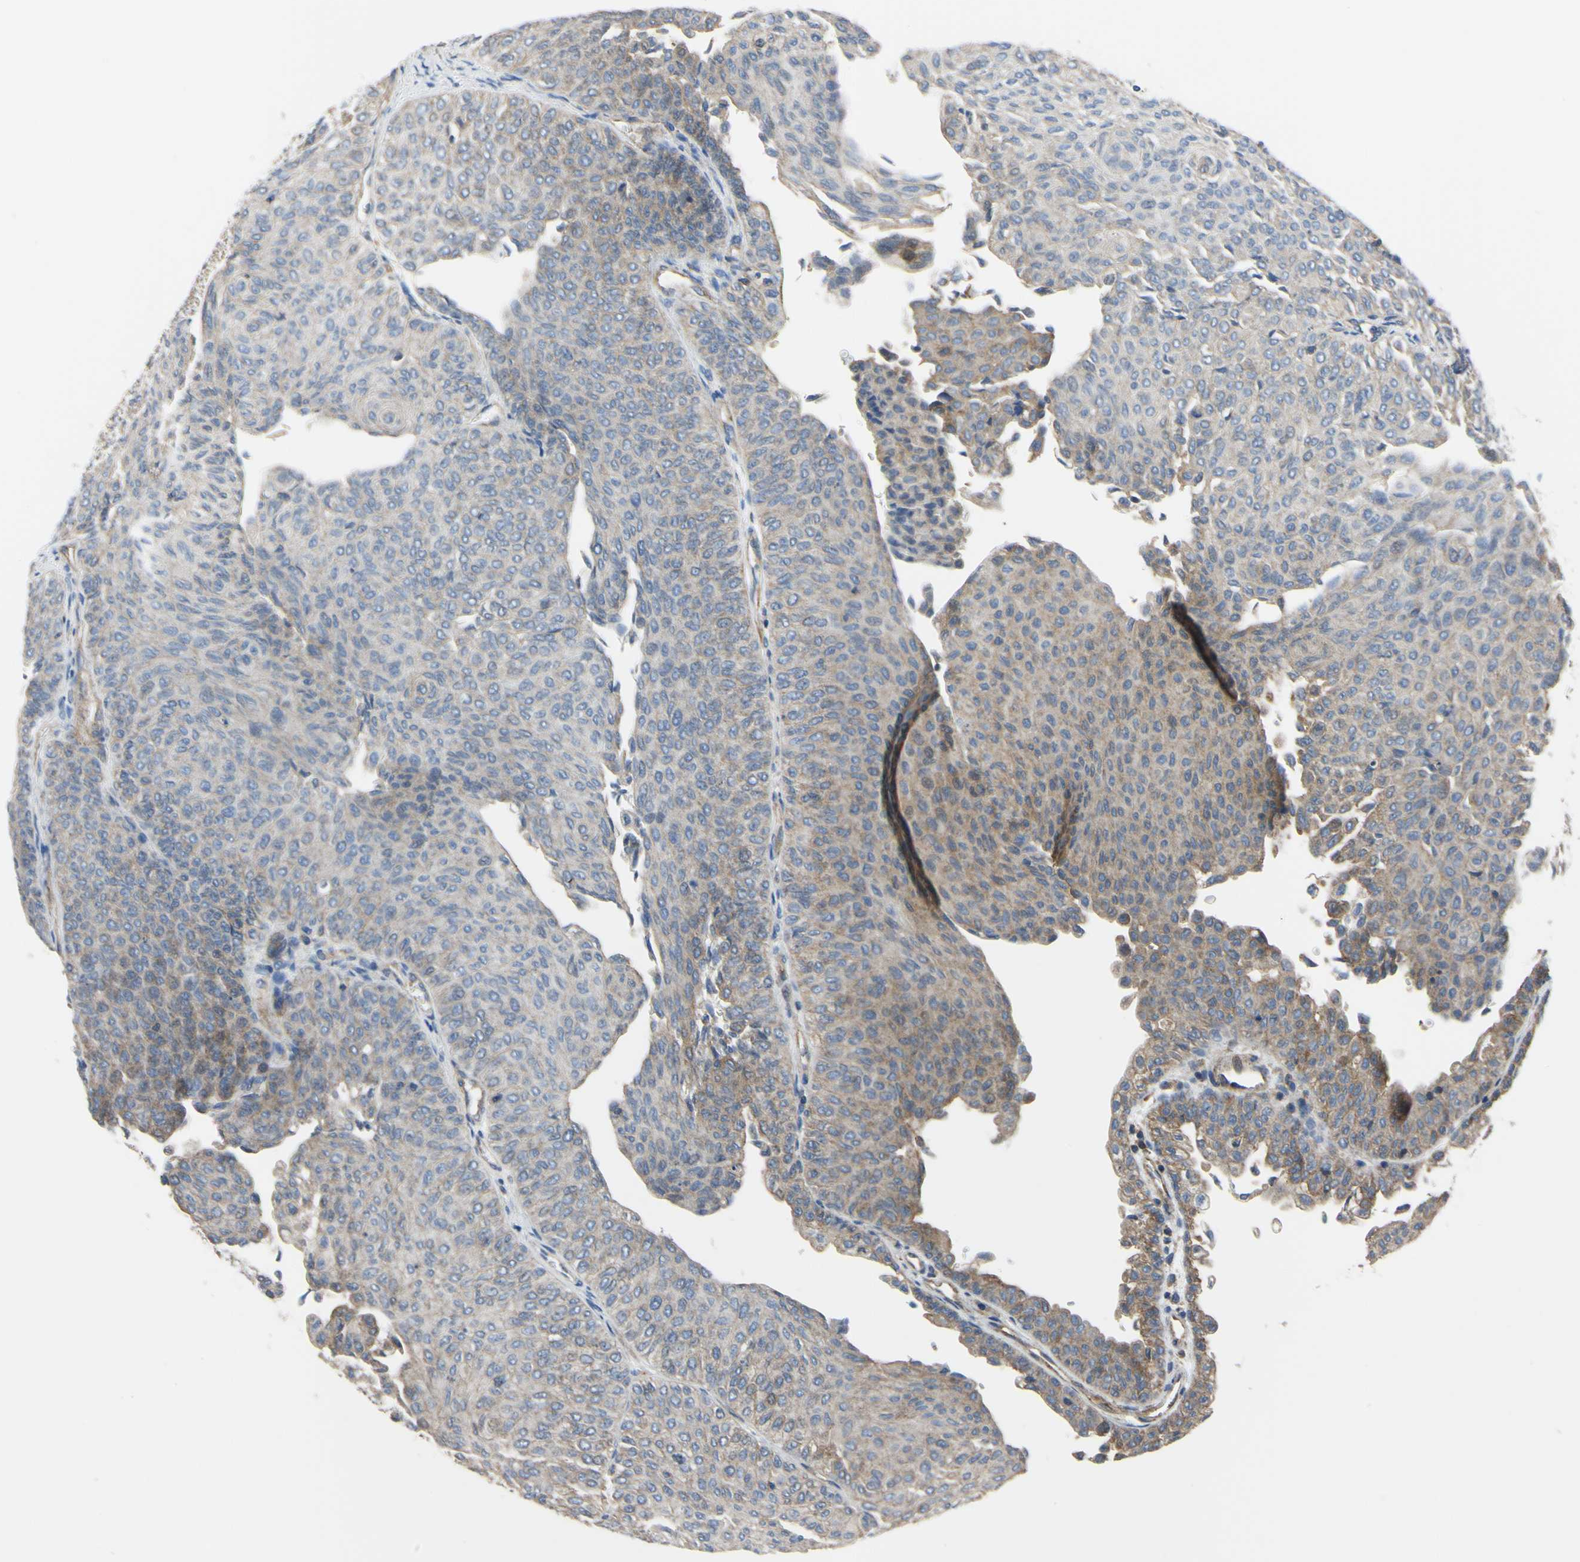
{"staining": {"intensity": "moderate", "quantity": "25%-75%", "location": "cytoplasmic/membranous"}, "tissue": "urothelial cancer", "cell_type": "Tumor cells", "image_type": "cancer", "snomed": [{"axis": "morphology", "description": "Urothelial carcinoma, Low grade"}, {"axis": "topography", "description": "Urinary bladder"}], "caption": "The immunohistochemical stain shows moderate cytoplasmic/membranous expression in tumor cells of low-grade urothelial carcinoma tissue. Immunohistochemistry (ihc) stains the protein in brown and the nuclei are stained blue.", "gene": "BECN1", "patient": {"sex": "male", "age": 78}}